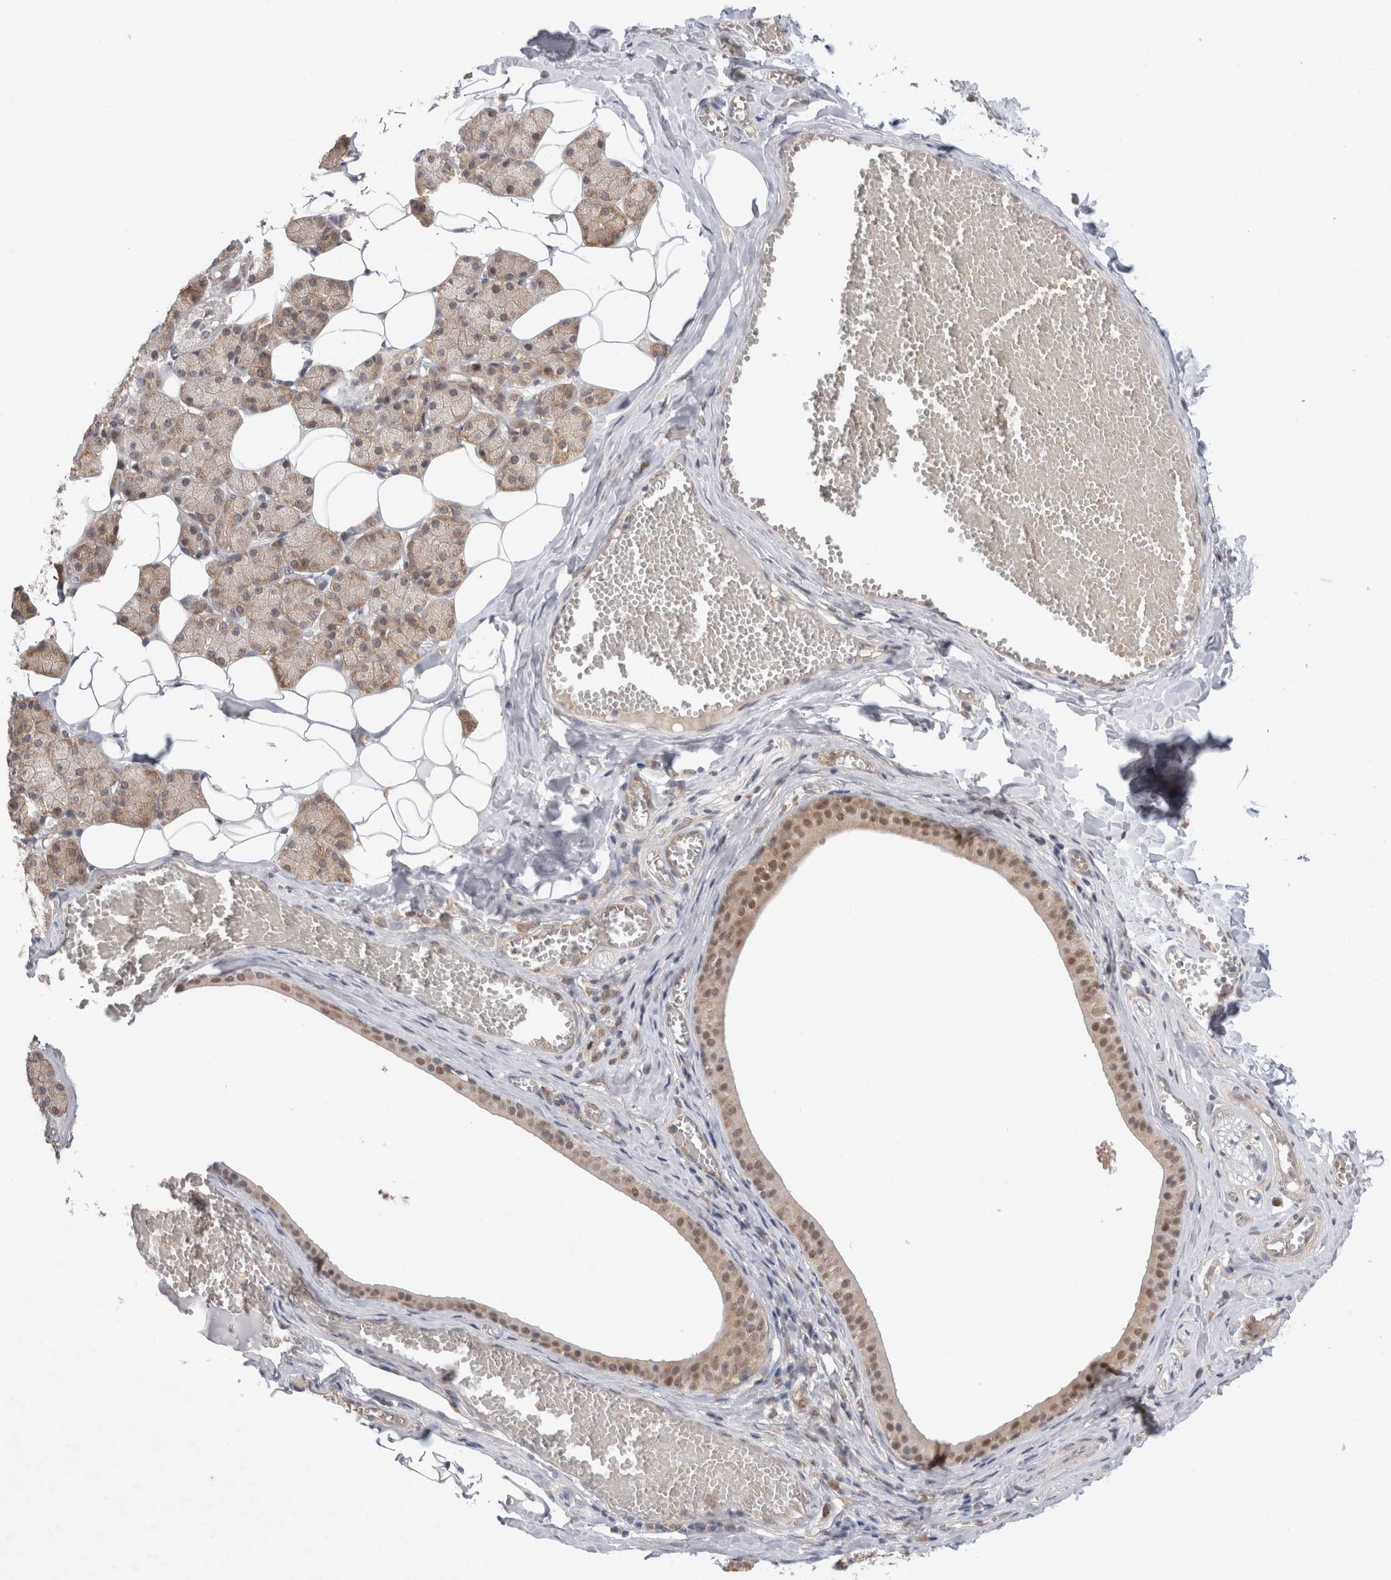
{"staining": {"intensity": "moderate", "quantity": "25%-75%", "location": "cytoplasmic/membranous"}, "tissue": "salivary gland", "cell_type": "Glandular cells", "image_type": "normal", "snomed": [{"axis": "morphology", "description": "Normal tissue, NOS"}, {"axis": "topography", "description": "Salivary gland"}], "caption": "Normal salivary gland was stained to show a protein in brown. There is medium levels of moderate cytoplasmic/membranous staining in about 25%-75% of glandular cells. (Brightfield microscopy of DAB IHC at high magnification).", "gene": "EIF3E", "patient": {"sex": "female", "age": 33}}